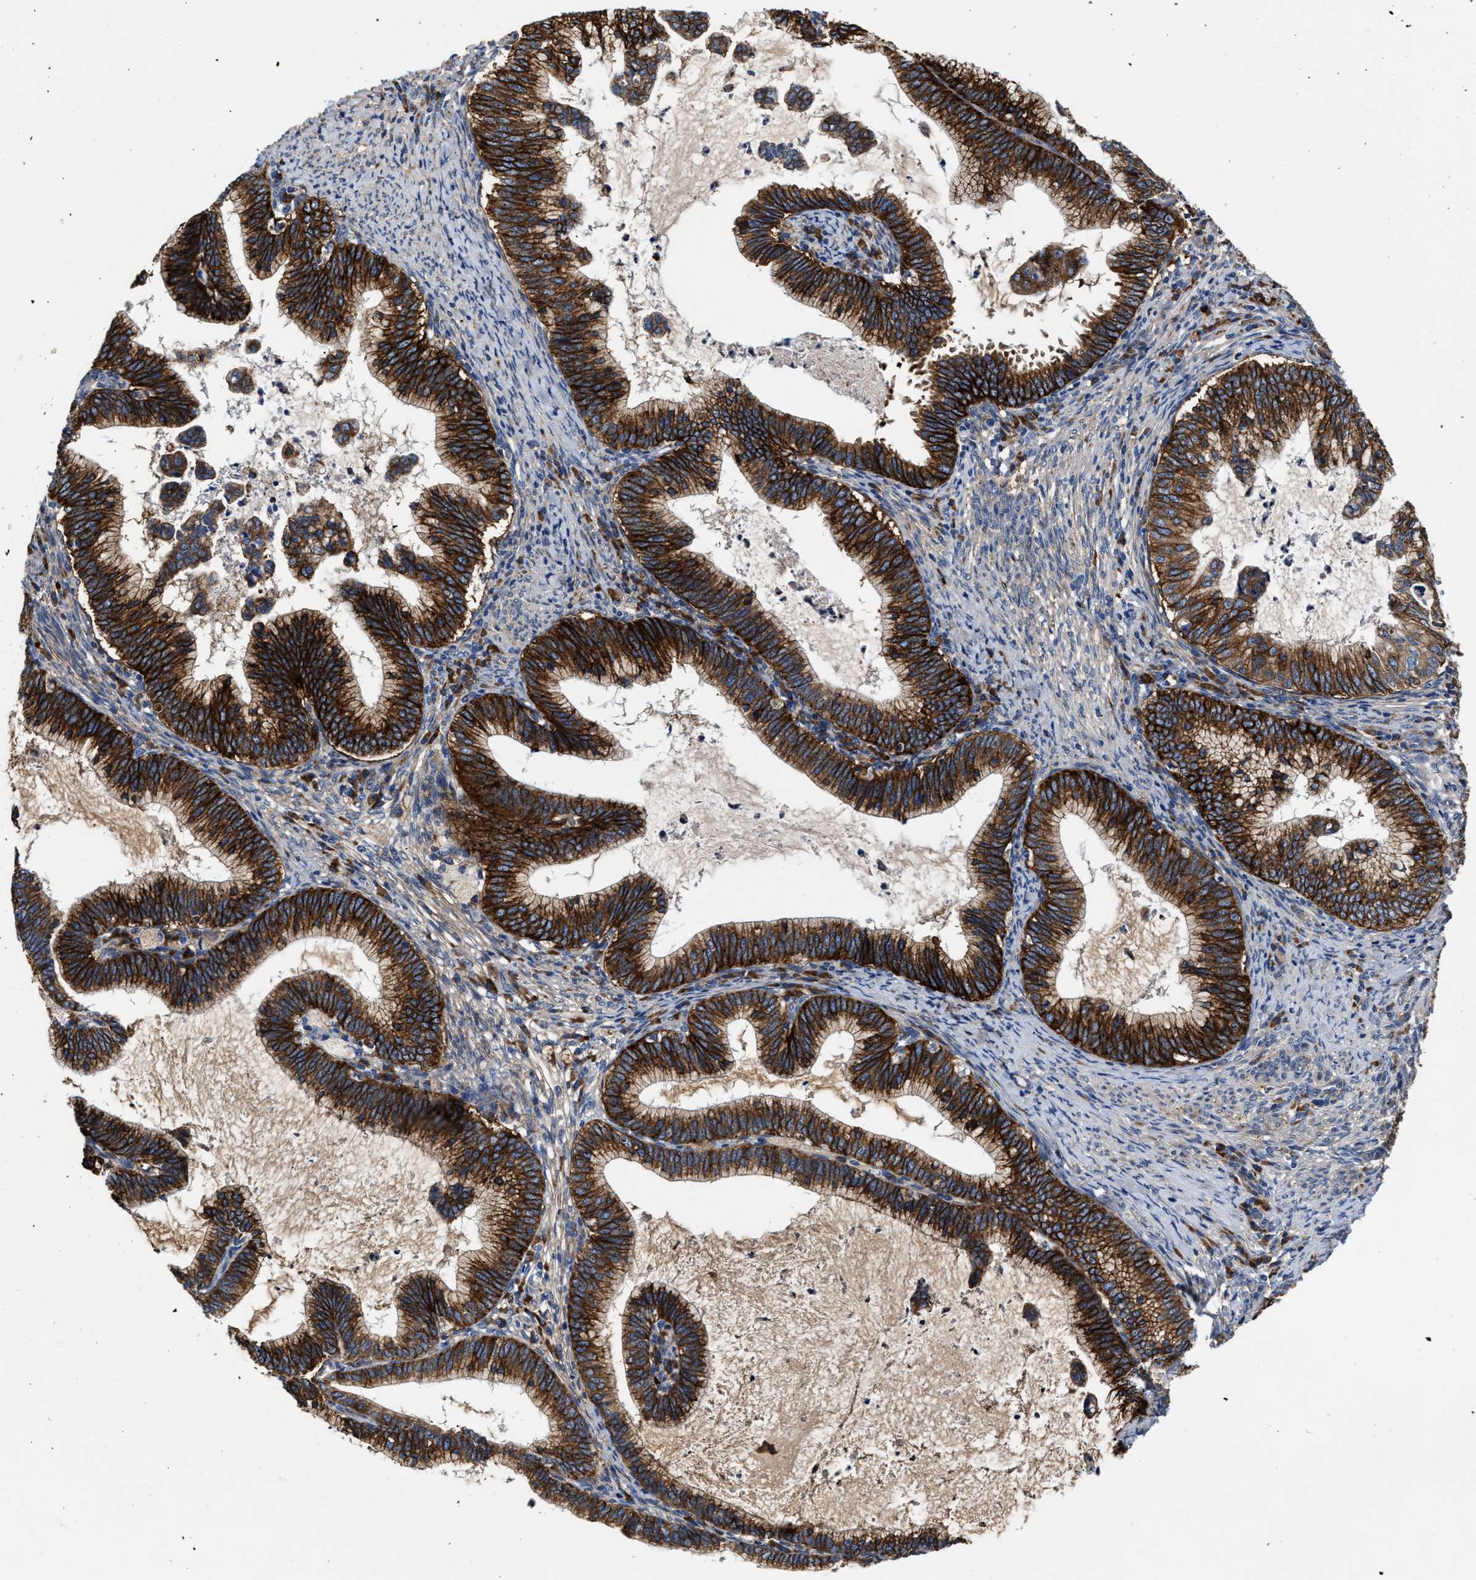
{"staining": {"intensity": "strong", "quantity": ">75%", "location": "cytoplasmic/membranous"}, "tissue": "cervical cancer", "cell_type": "Tumor cells", "image_type": "cancer", "snomed": [{"axis": "morphology", "description": "Adenocarcinoma, NOS"}, {"axis": "topography", "description": "Cervix"}], "caption": "Immunohistochemistry (DAB) staining of cervical adenocarcinoma demonstrates strong cytoplasmic/membranous protein expression in about >75% of tumor cells.", "gene": "SLC12A2", "patient": {"sex": "female", "age": 36}}